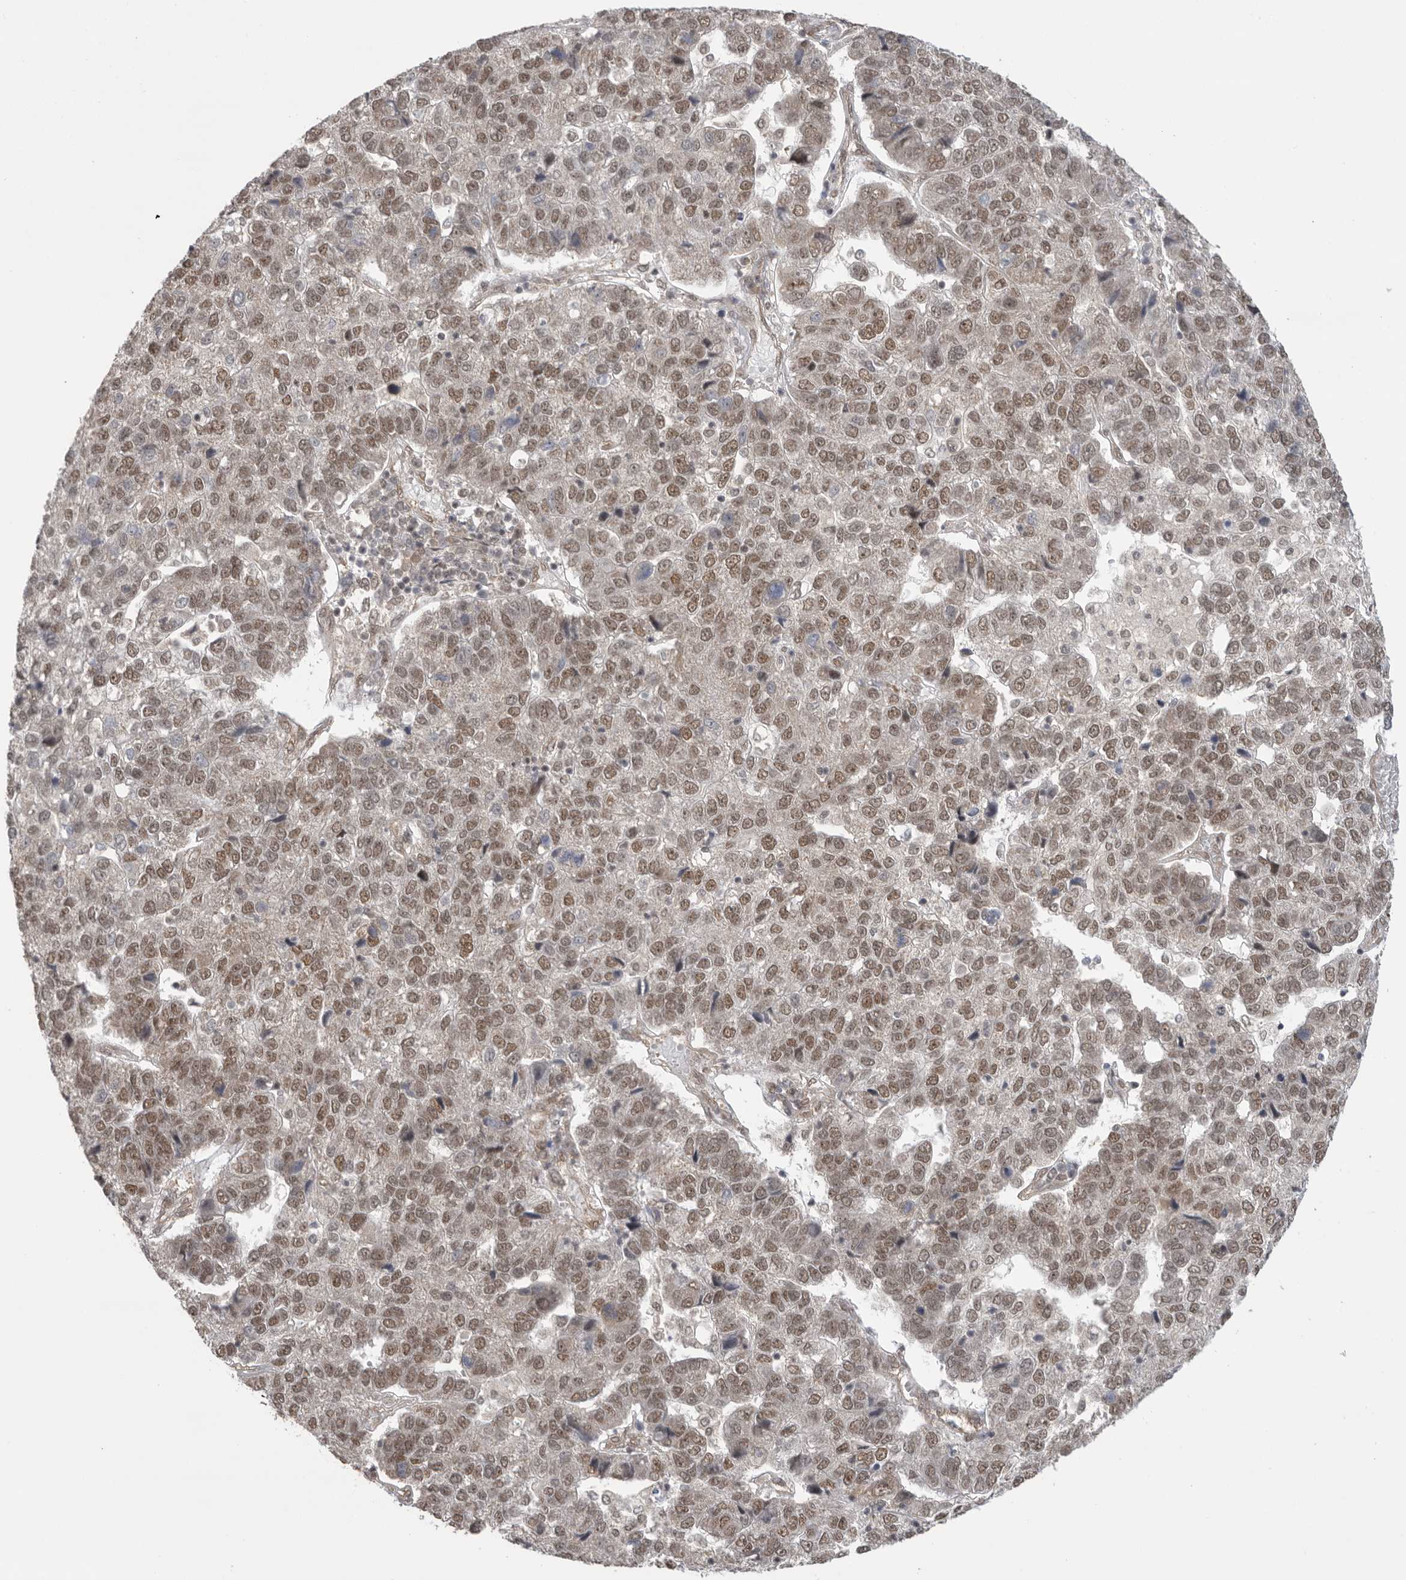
{"staining": {"intensity": "moderate", "quantity": ">75%", "location": "nuclear"}, "tissue": "pancreatic cancer", "cell_type": "Tumor cells", "image_type": "cancer", "snomed": [{"axis": "morphology", "description": "Adenocarcinoma, NOS"}, {"axis": "topography", "description": "Pancreas"}], "caption": "Adenocarcinoma (pancreatic) stained with DAB immunohistochemistry shows medium levels of moderate nuclear expression in approximately >75% of tumor cells. (DAB (3,3'-diaminobenzidine) IHC with brightfield microscopy, high magnification).", "gene": "VPS50", "patient": {"sex": "female", "age": 61}}